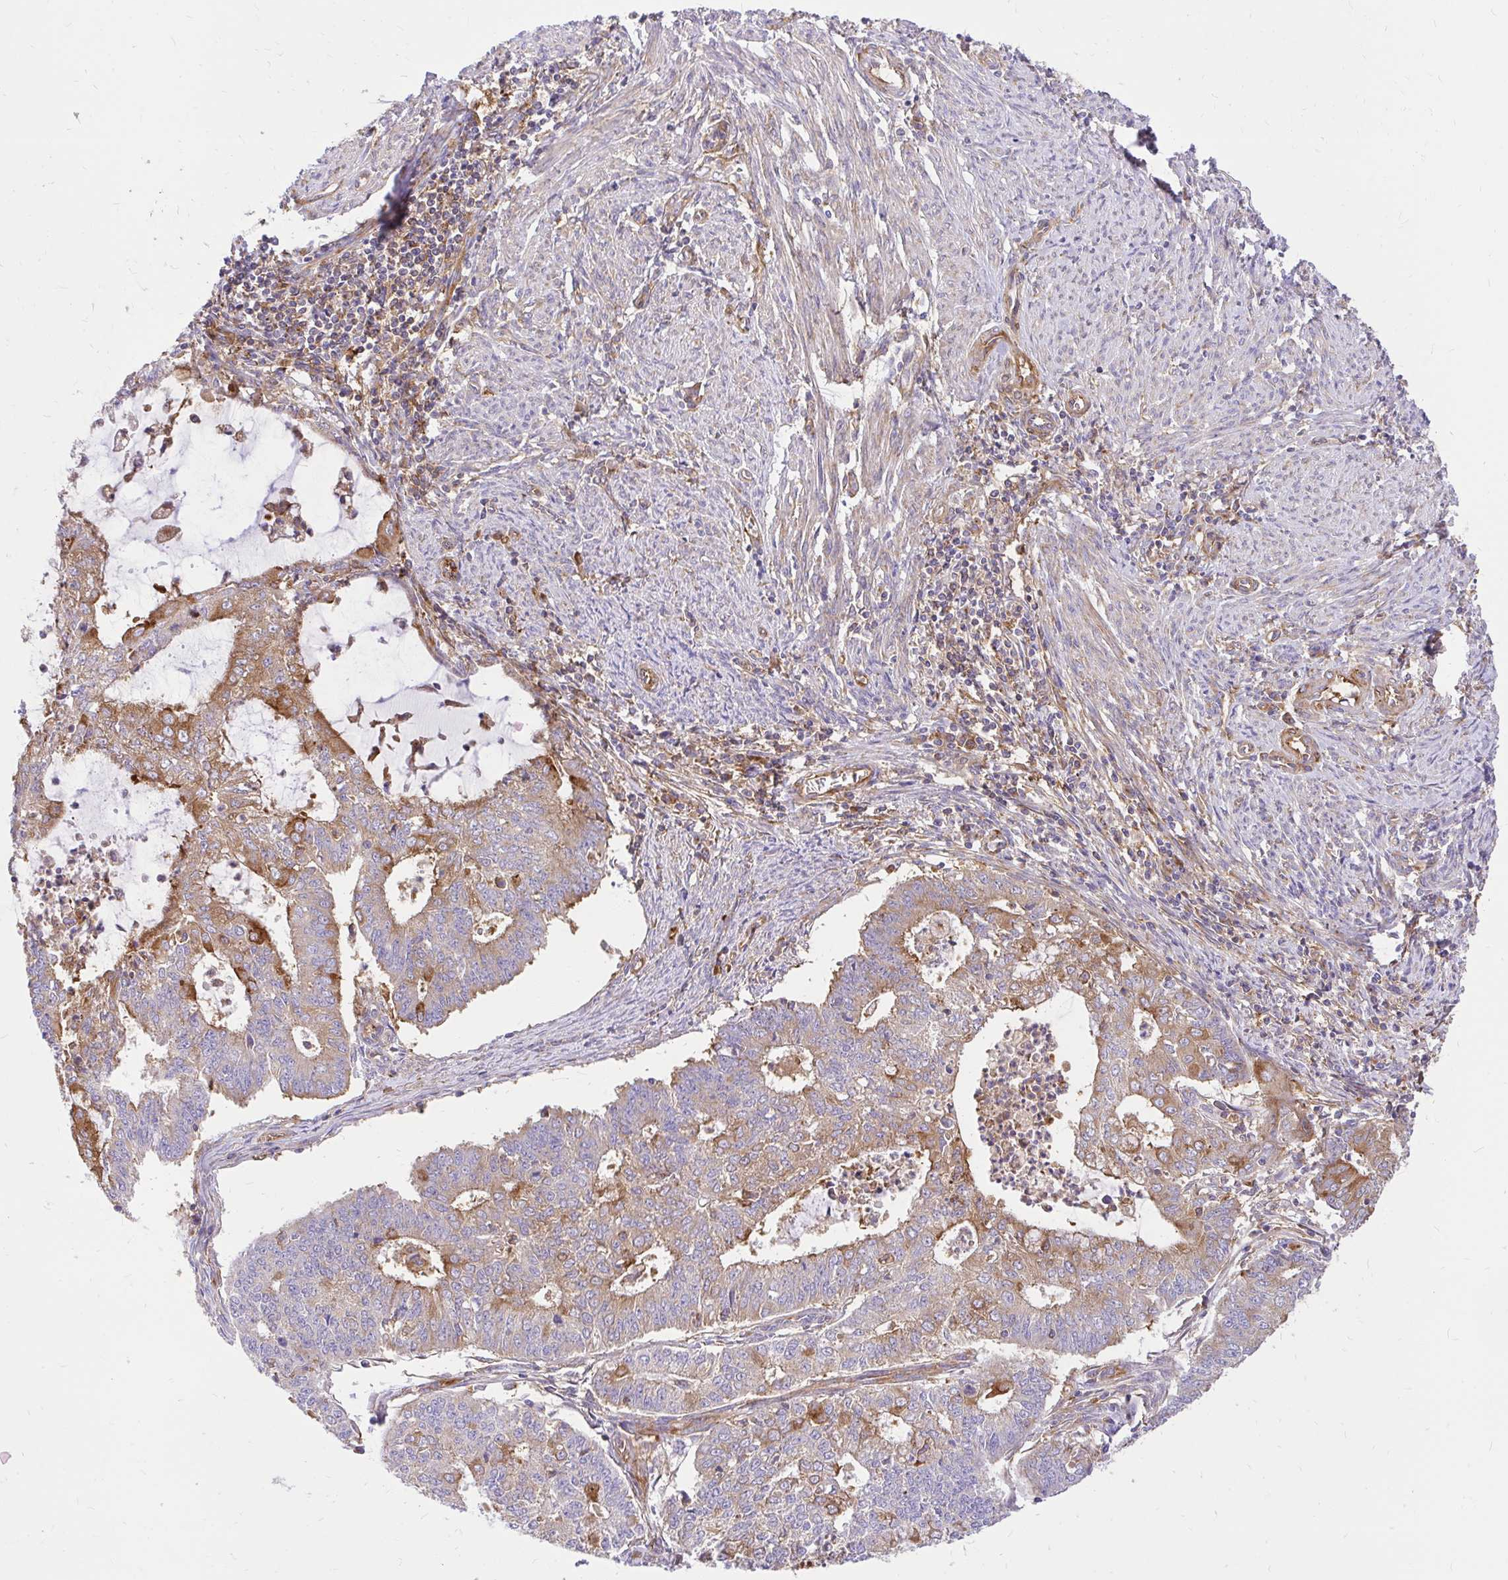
{"staining": {"intensity": "moderate", "quantity": "25%-75%", "location": "cytoplasmic/membranous"}, "tissue": "endometrial cancer", "cell_type": "Tumor cells", "image_type": "cancer", "snomed": [{"axis": "morphology", "description": "Adenocarcinoma, NOS"}, {"axis": "topography", "description": "Endometrium"}], "caption": "Brown immunohistochemical staining in endometrial cancer (adenocarcinoma) exhibits moderate cytoplasmic/membranous expression in about 25%-75% of tumor cells.", "gene": "ABCB10", "patient": {"sex": "female", "age": 61}}